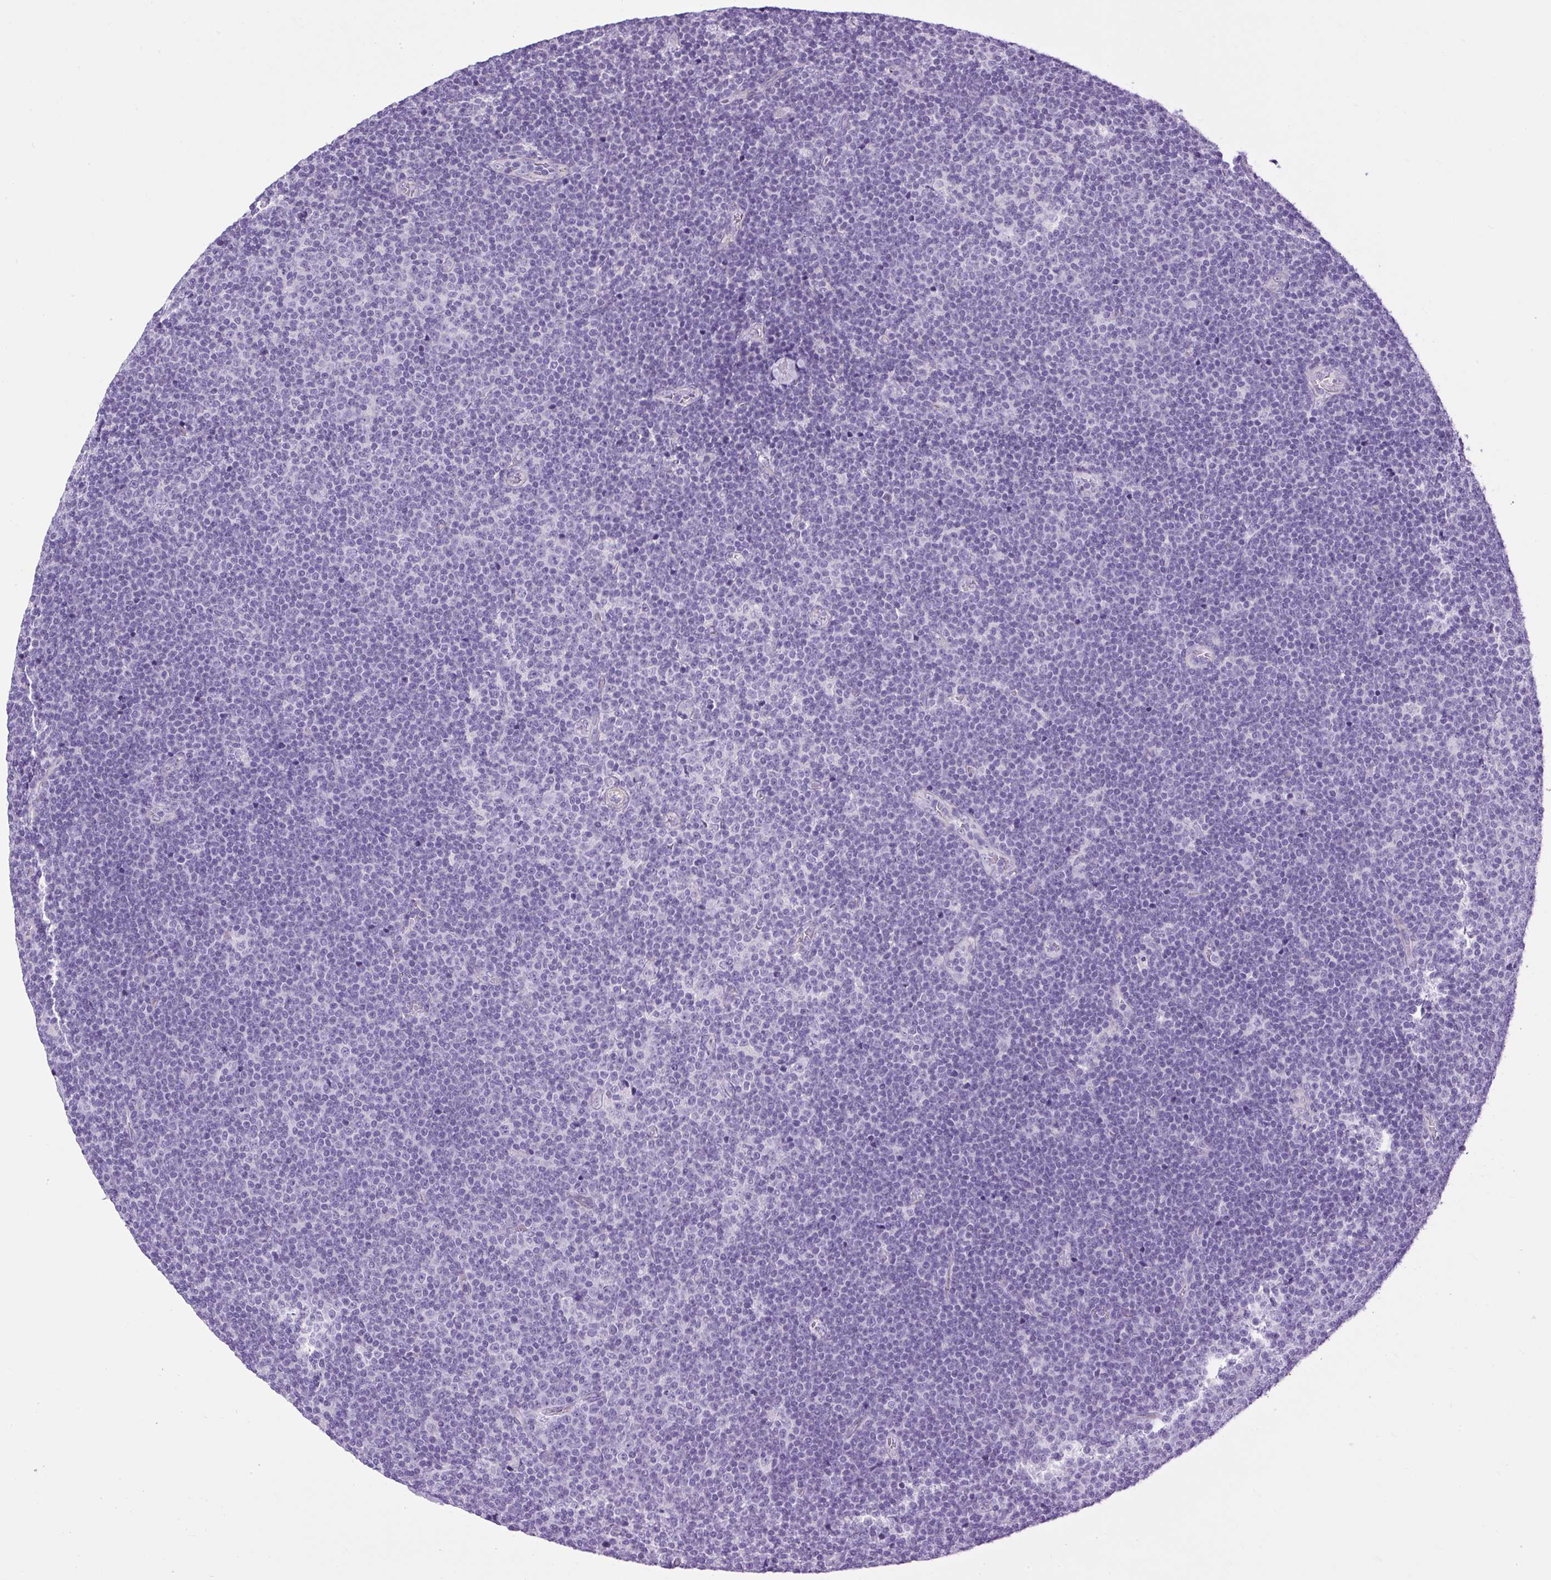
{"staining": {"intensity": "negative", "quantity": "none", "location": "none"}, "tissue": "lymphoma", "cell_type": "Tumor cells", "image_type": "cancer", "snomed": [{"axis": "morphology", "description": "Malignant lymphoma, non-Hodgkin's type, Low grade"}, {"axis": "topography", "description": "Lymph node"}], "caption": "This is an immunohistochemistry (IHC) micrograph of low-grade malignant lymphoma, non-Hodgkin's type. There is no expression in tumor cells.", "gene": "VWA7", "patient": {"sex": "male", "age": 48}}